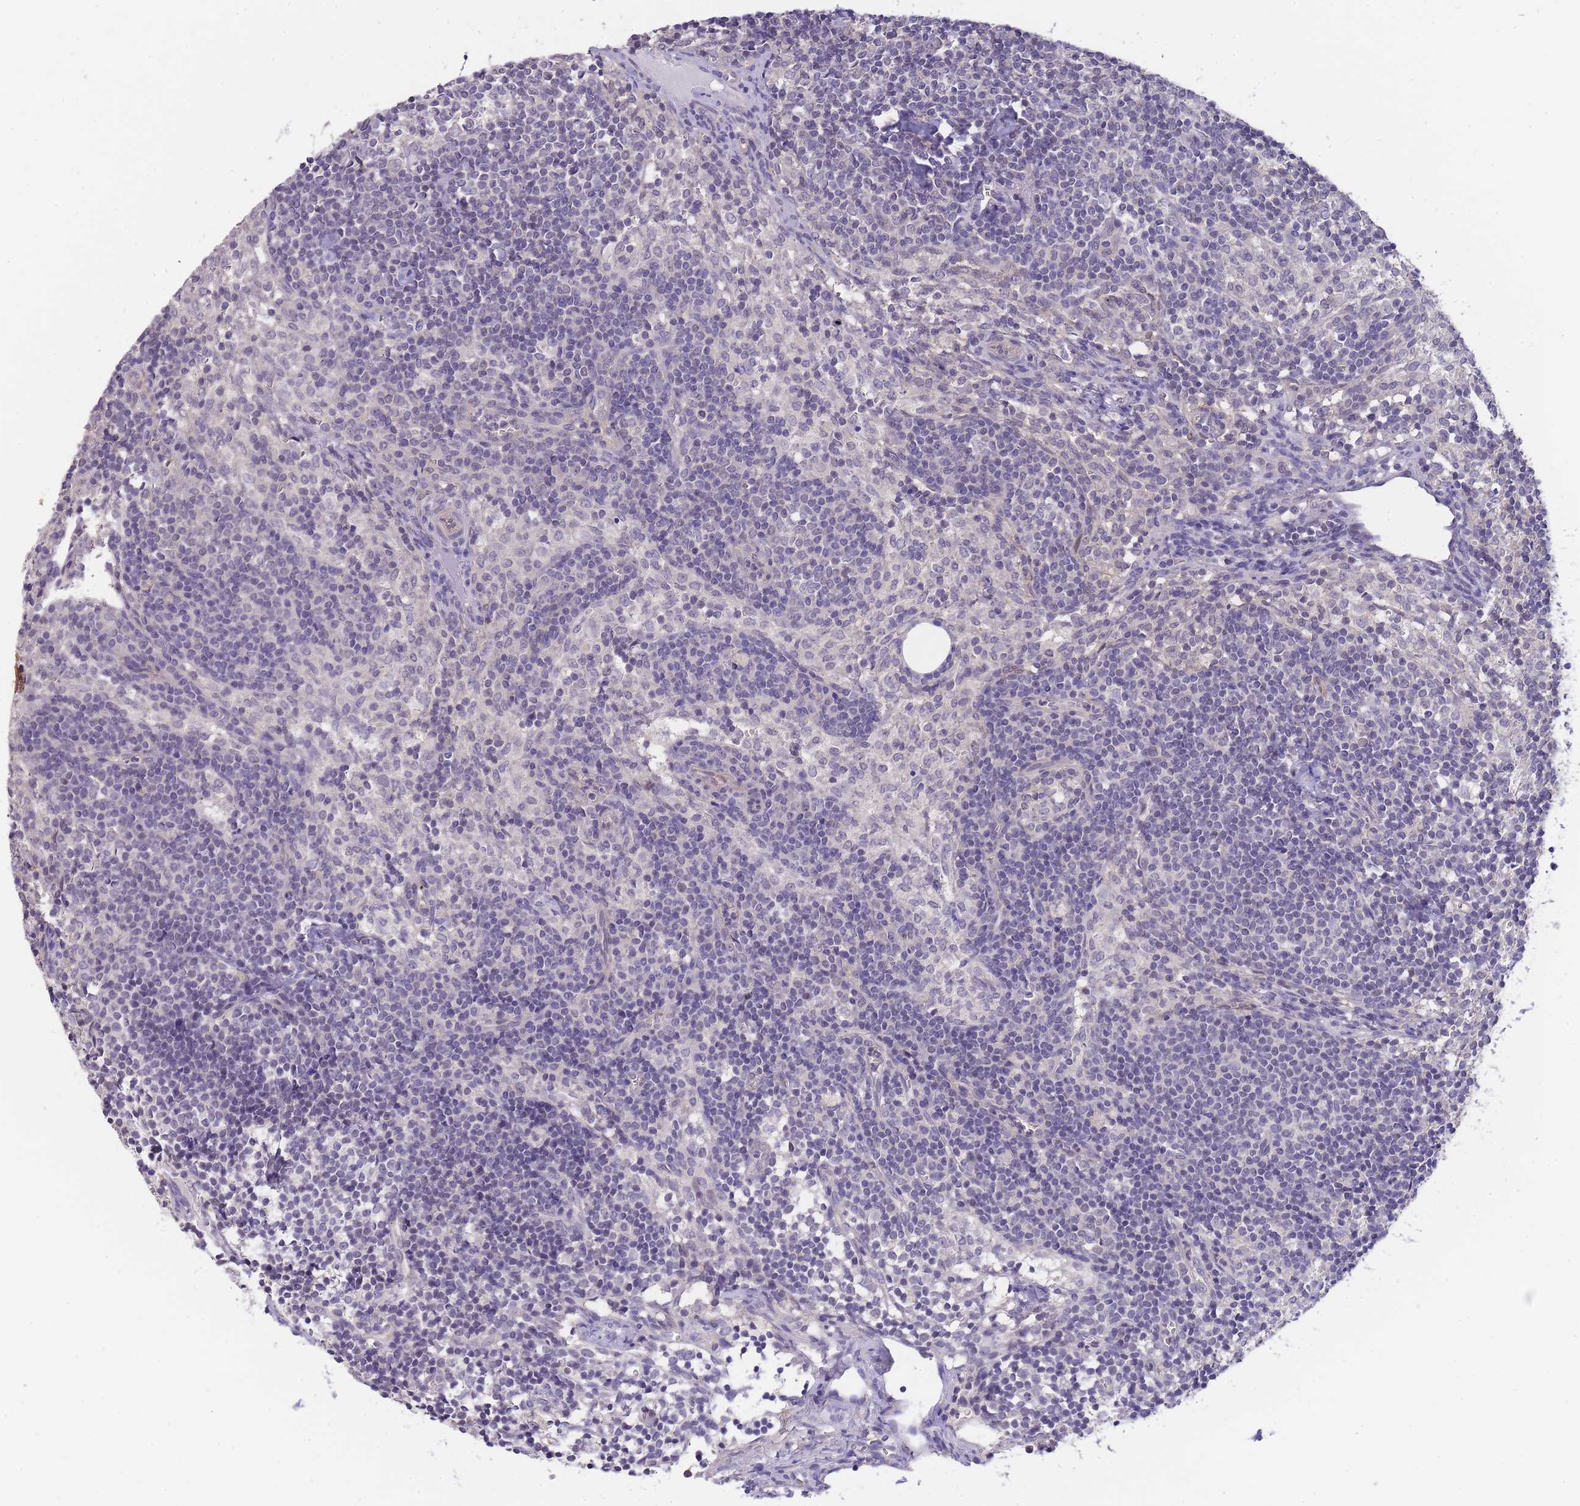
{"staining": {"intensity": "negative", "quantity": "none", "location": "none"}, "tissue": "lymph node", "cell_type": "Germinal center cells", "image_type": "normal", "snomed": [{"axis": "morphology", "description": "Normal tissue, NOS"}, {"axis": "topography", "description": "Lymph node"}], "caption": "Human lymph node stained for a protein using immunohistochemistry (IHC) demonstrates no staining in germinal center cells.", "gene": "SMC6", "patient": {"sex": "female", "age": 30}}